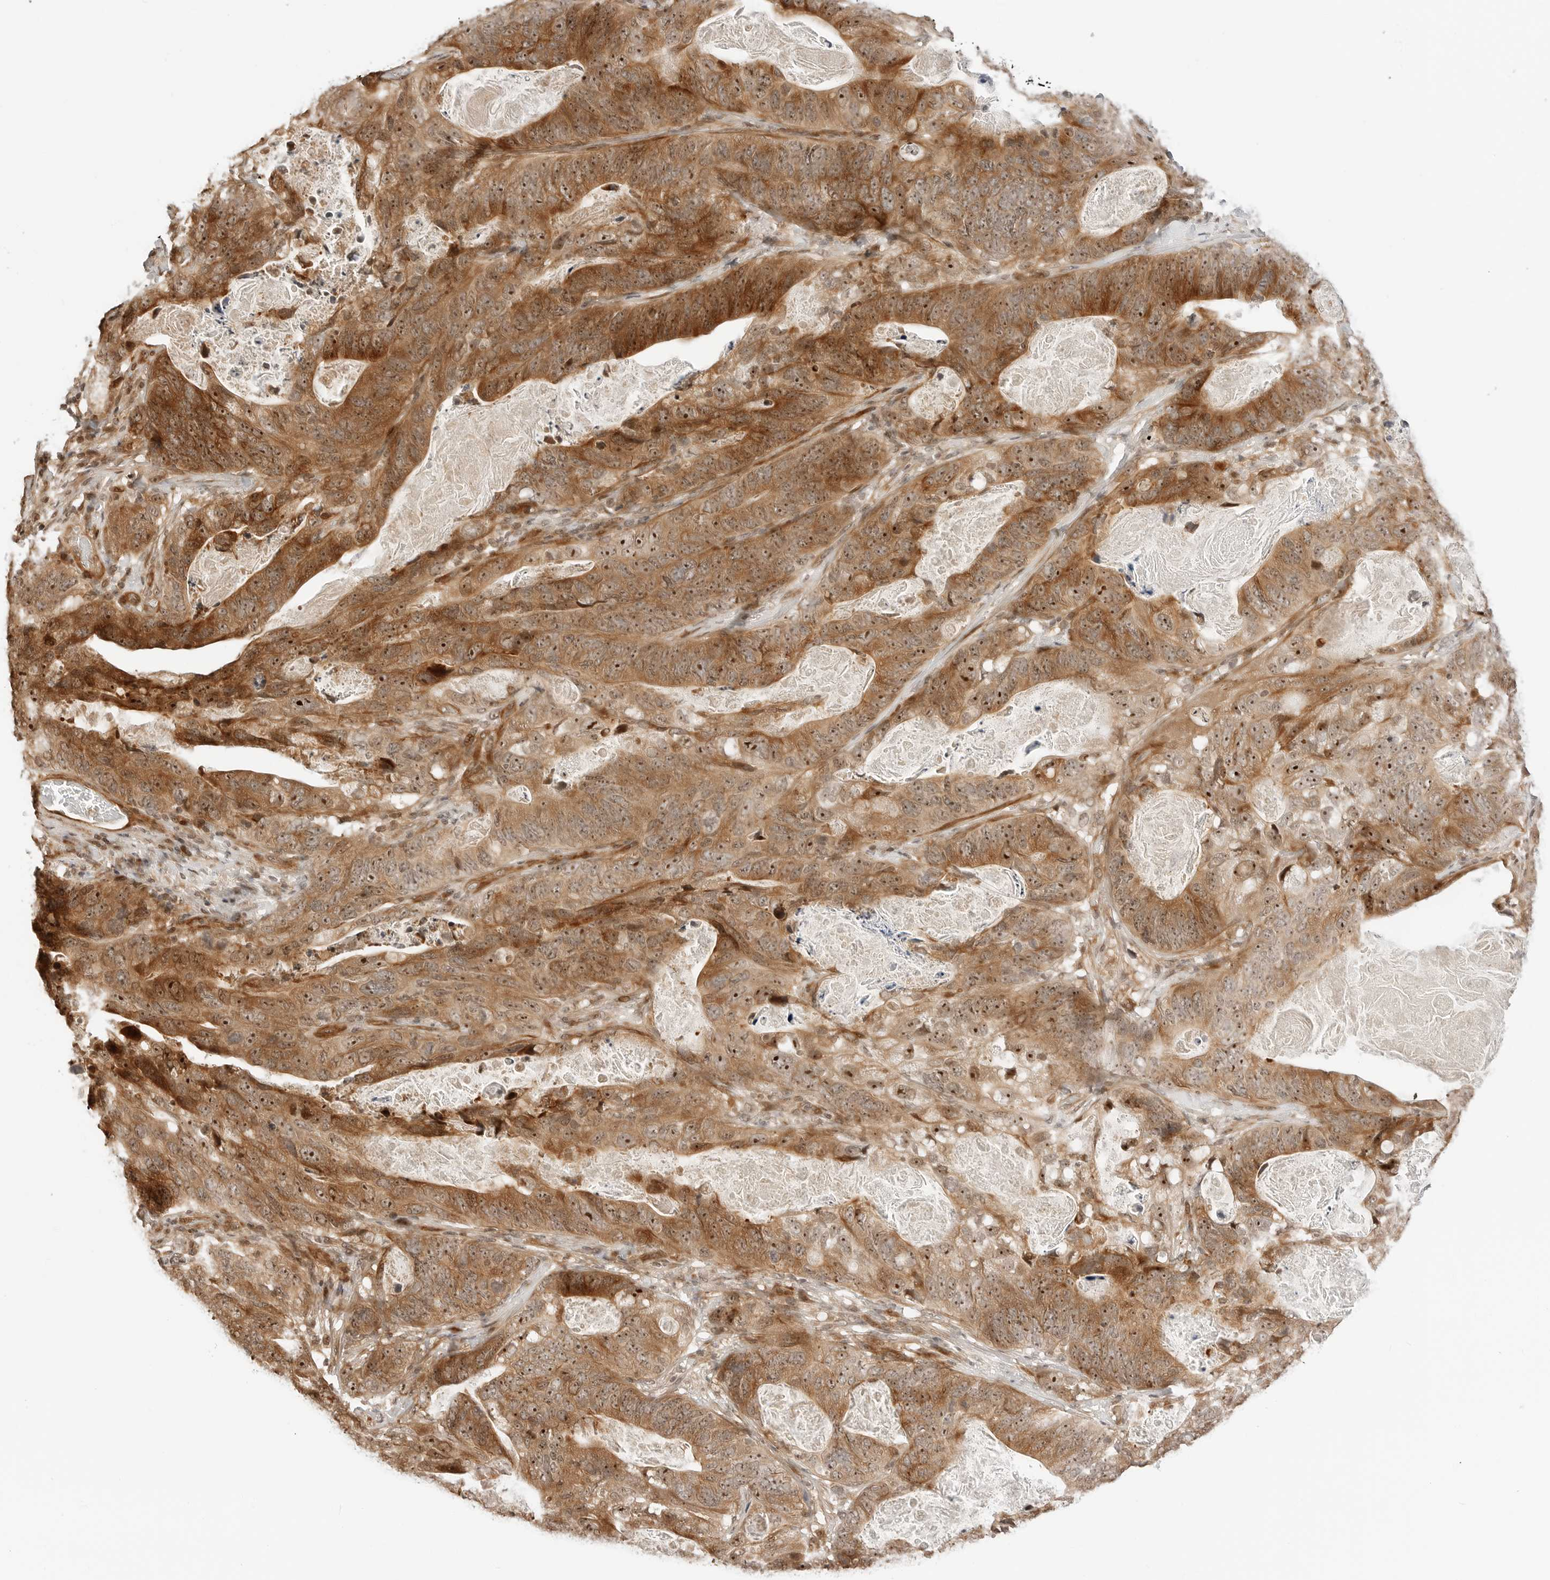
{"staining": {"intensity": "moderate", "quantity": ">75%", "location": "cytoplasmic/membranous,nuclear"}, "tissue": "stomach cancer", "cell_type": "Tumor cells", "image_type": "cancer", "snomed": [{"axis": "morphology", "description": "Normal tissue, NOS"}, {"axis": "morphology", "description": "Adenocarcinoma, NOS"}, {"axis": "topography", "description": "Stomach"}], "caption": "This image displays immunohistochemistry (IHC) staining of adenocarcinoma (stomach), with medium moderate cytoplasmic/membranous and nuclear positivity in about >75% of tumor cells.", "gene": "GEM", "patient": {"sex": "female", "age": 89}}